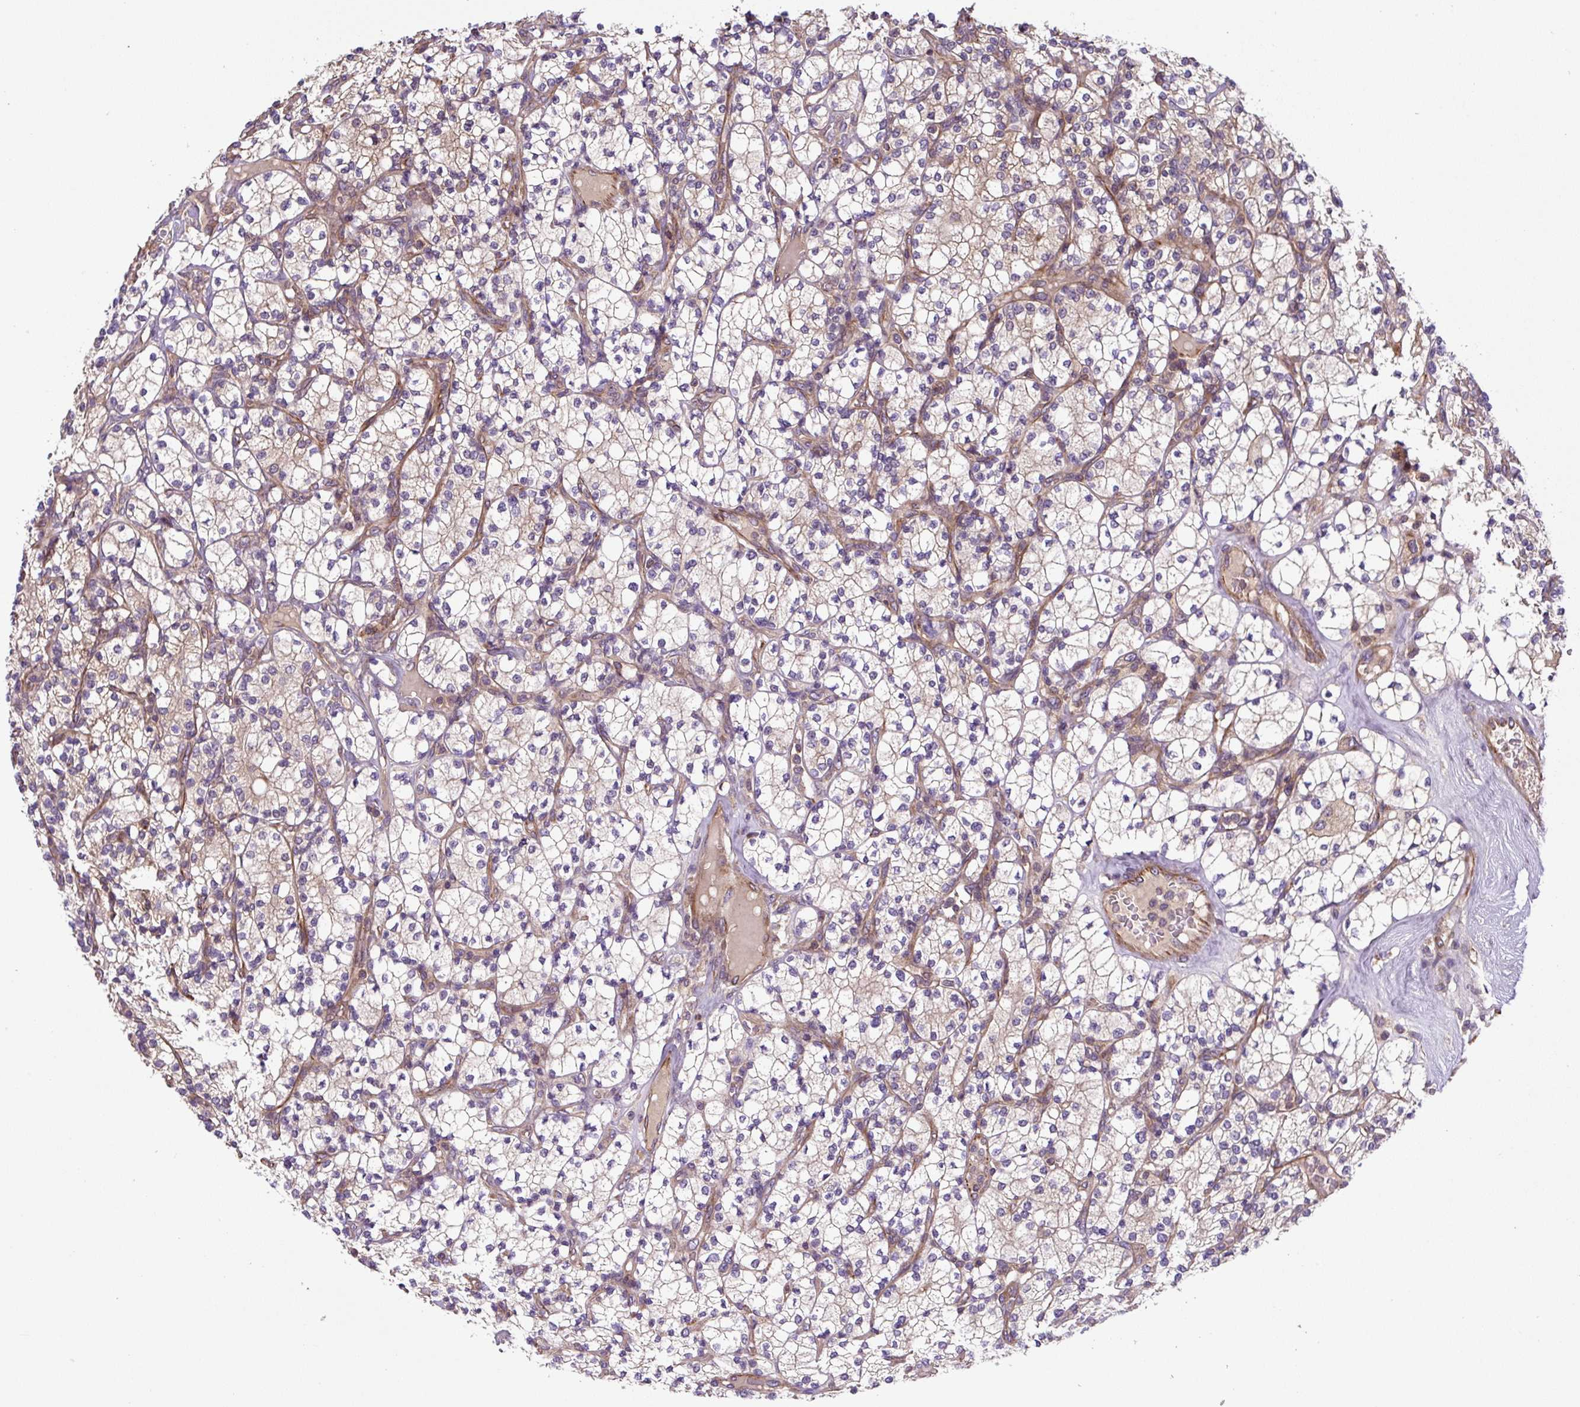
{"staining": {"intensity": "weak", "quantity": ">75%", "location": "cytoplasmic/membranous"}, "tissue": "renal cancer", "cell_type": "Tumor cells", "image_type": "cancer", "snomed": [{"axis": "morphology", "description": "Adenocarcinoma, NOS"}, {"axis": "topography", "description": "Kidney"}], "caption": "This photomicrograph exhibits immunohistochemistry (IHC) staining of renal cancer, with low weak cytoplasmic/membranous positivity in approximately >75% of tumor cells.", "gene": "APOBEC3D", "patient": {"sex": "male", "age": 77}}